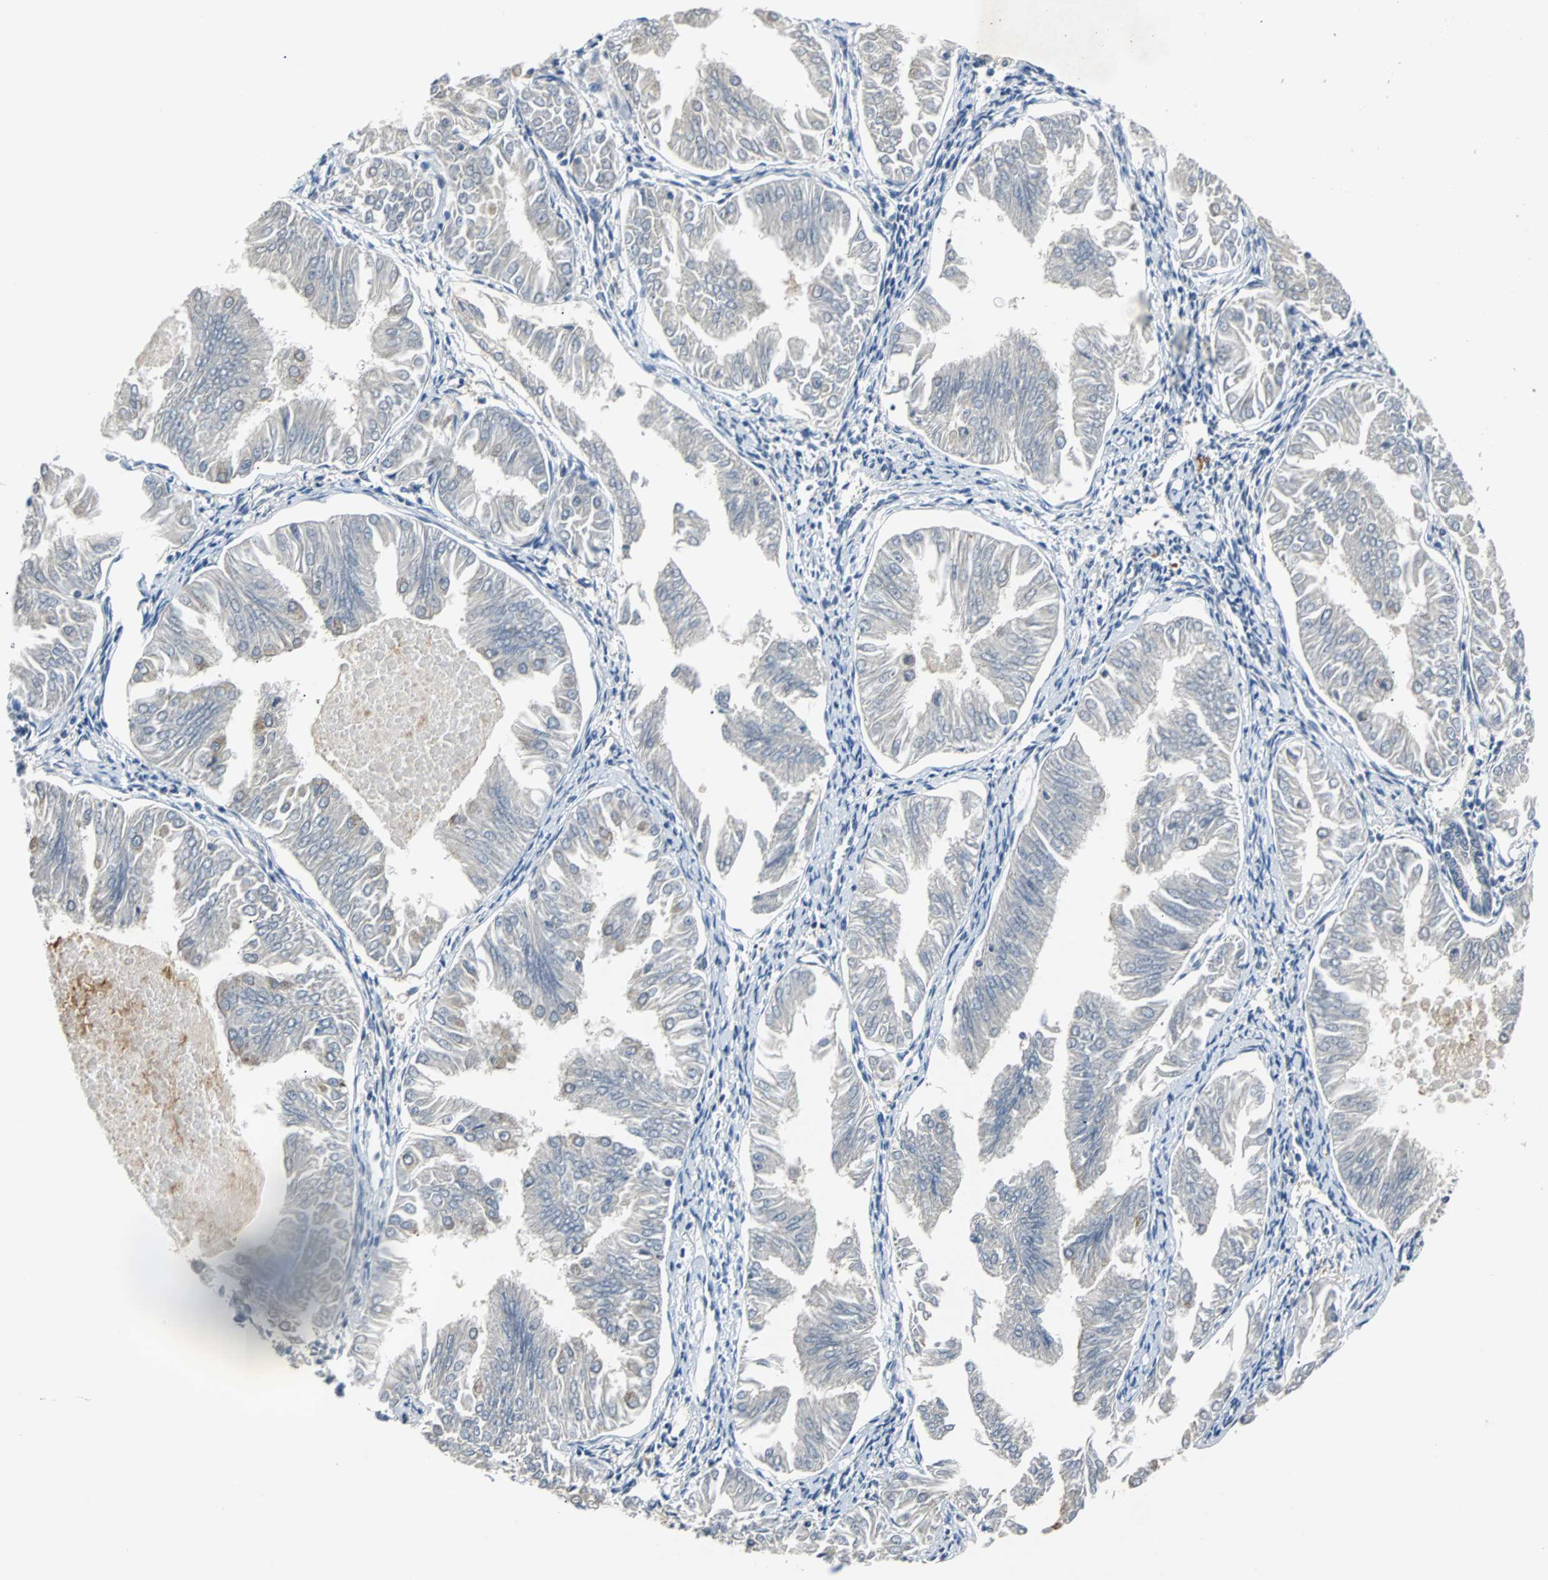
{"staining": {"intensity": "moderate", "quantity": "<25%", "location": "cytoplasmic/membranous"}, "tissue": "endometrial cancer", "cell_type": "Tumor cells", "image_type": "cancer", "snomed": [{"axis": "morphology", "description": "Adenocarcinoma, NOS"}, {"axis": "topography", "description": "Endometrium"}], "caption": "Tumor cells exhibit low levels of moderate cytoplasmic/membranous staining in about <25% of cells in human endometrial cancer (adenocarcinoma). The protein of interest is stained brown, and the nuclei are stained in blue (DAB IHC with brightfield microscopy, high magnification).", "gene": "HLX", "patient": {"sex": "female", "age": 53}}